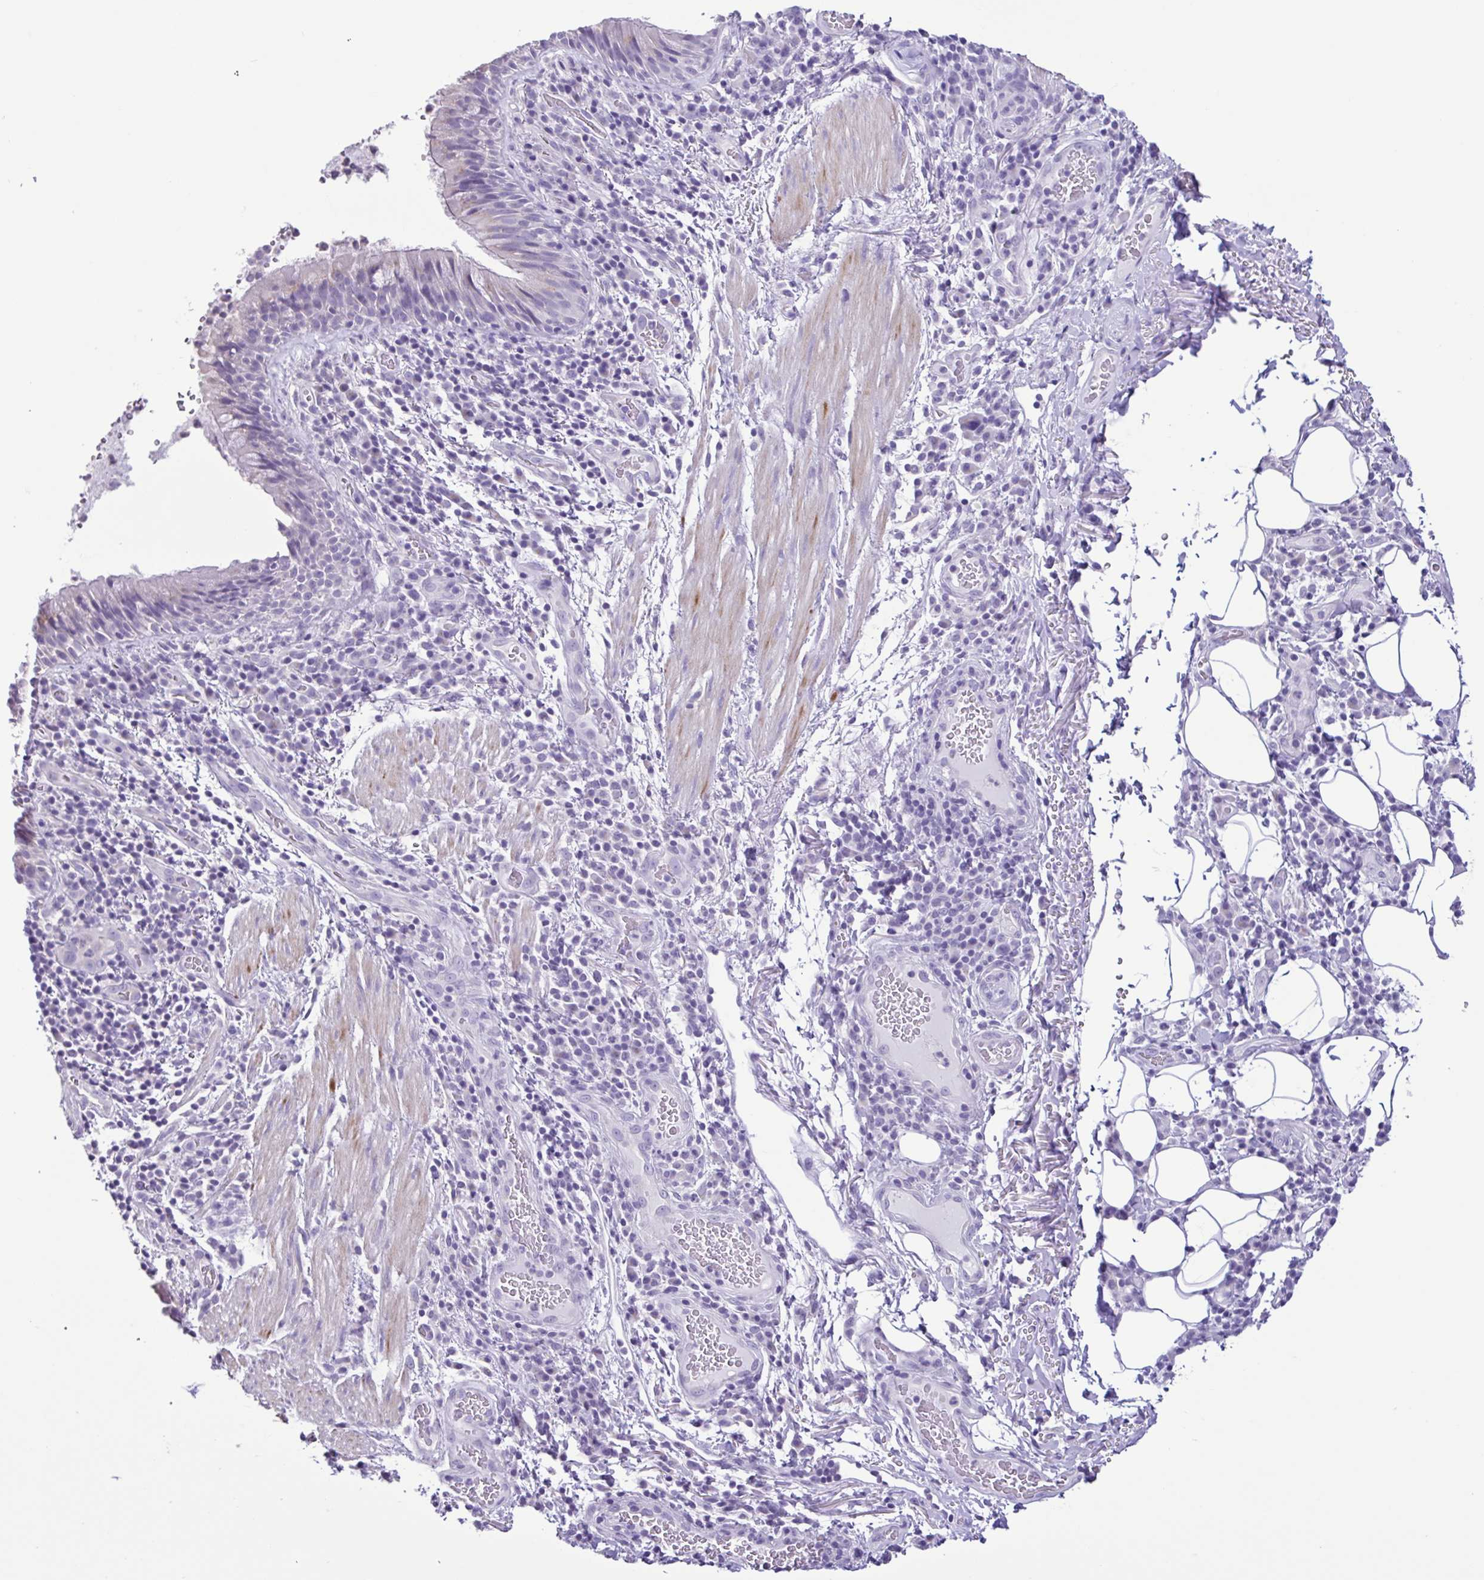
{"staining": {"intensity": "negative", "quantity": "none", "location": "none"}, "tissue": "bronchus", "cell_type": "Respiratory epithelial cells", "image_type": "normal", "snomed": [{"axis": "morphology", "description": "Normal tissue, NOS"}, {"axis": "topography", "description": "Lymph node"}, {"axis": "topography", "description": "Bronchus"}], "caption": "Immunohistochemistry (IHC) photomicrograph of unremarkable bronchus: bronchus stained with DAB (3,3'-diaminobenzidine) demonstrates no significant protein expression in respiratory epithelial cells.", "gene": "CBY2", "patient": {"sex": "male", "age": 56}}